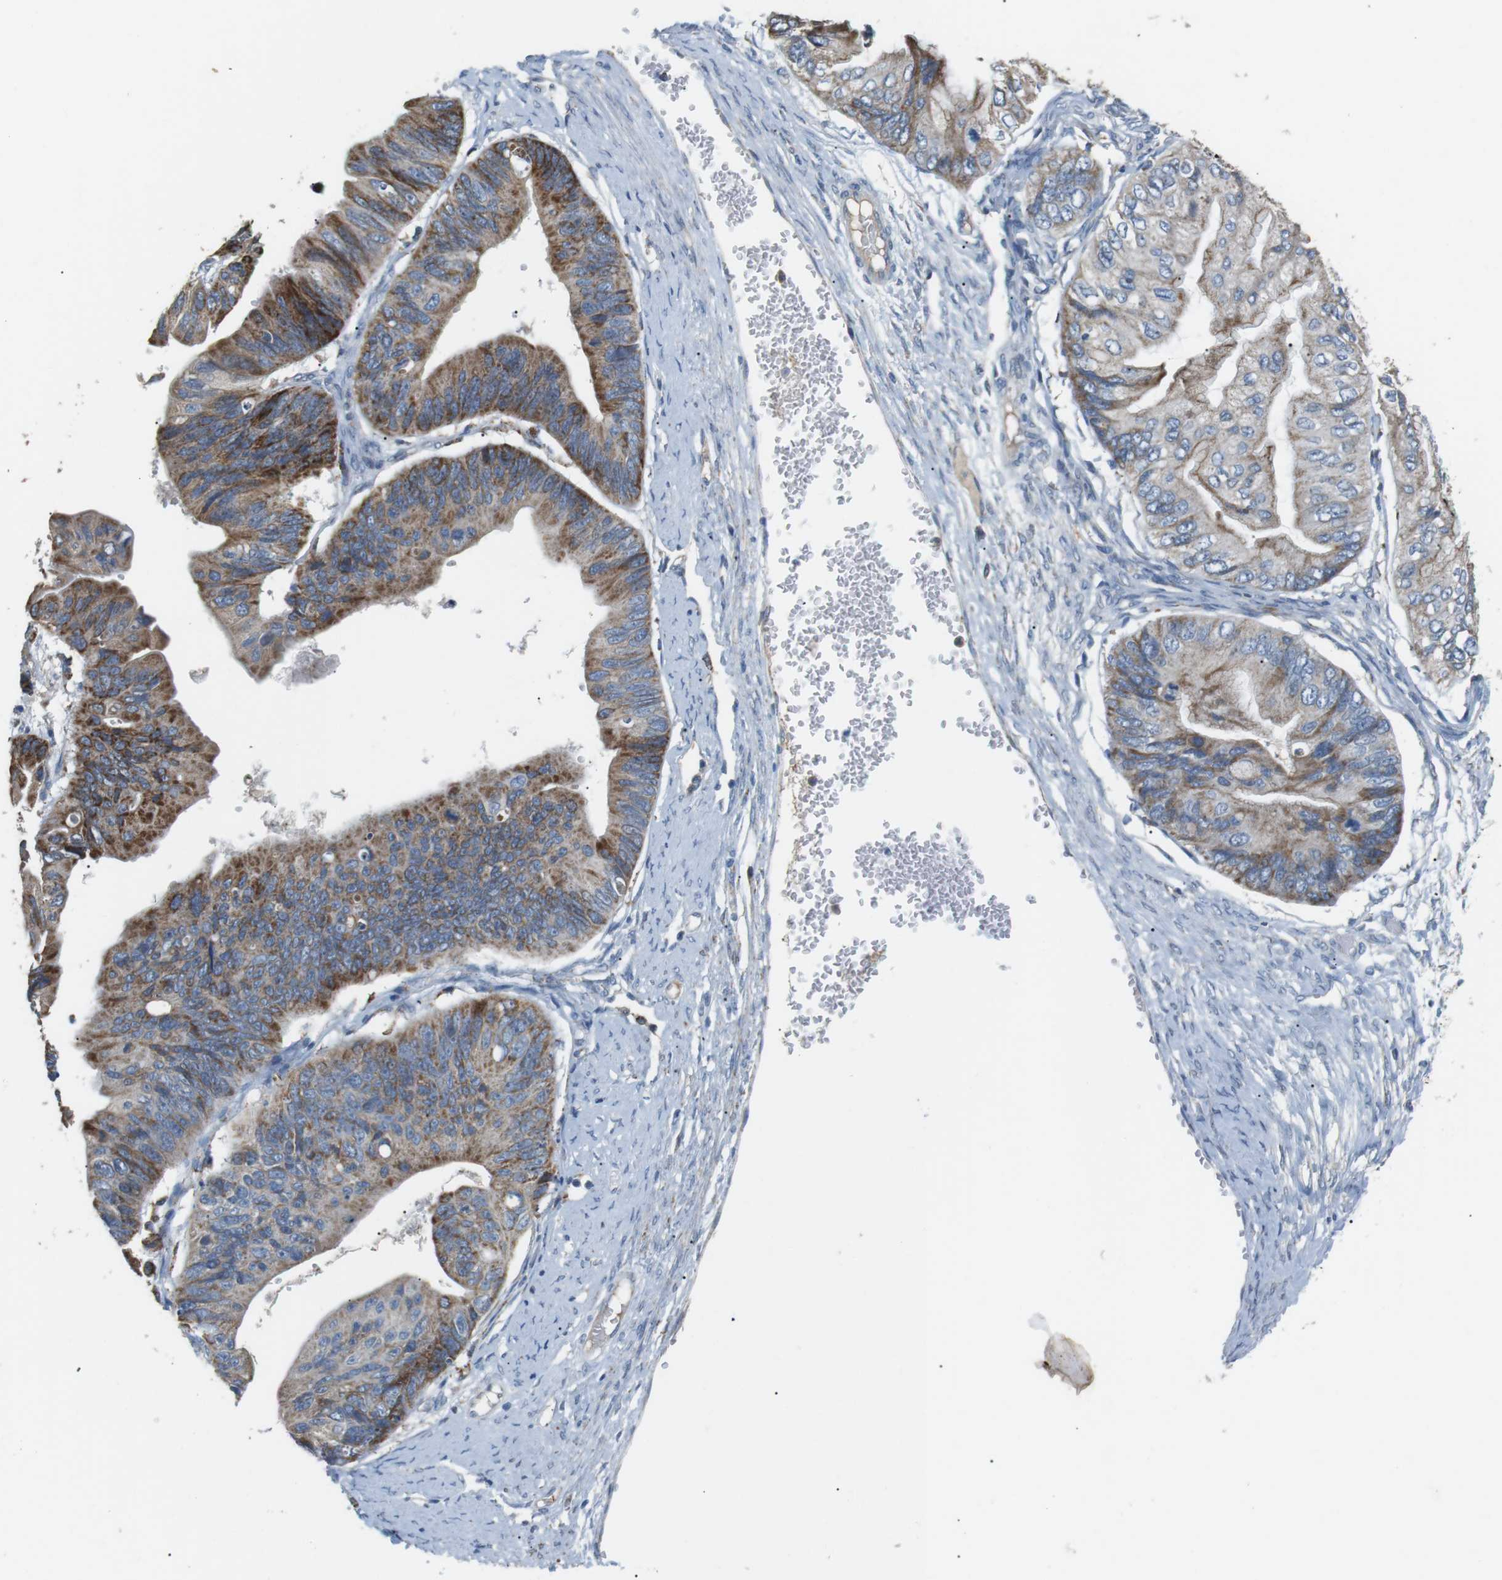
{"staining": {"intensity": "moderate", "quantity": ">75%", "location": "cytoplasmic/membranous"}, "tissue": "ovarian cancer", "cell_type": "Tumor cells", "image_type": "cancer", "snomed": [{"axis": "morphology", "description": "Cystadenocarcinoma, mucinous, NOS"}, {"axis": "topography", "description": "Ovary"}], "caption": "Ovarian mucinous cystadenocarcinoma stained with DAB immunohistochemistry (IHC) displays medium levels of moderate cytoplasmic/membranous expression in approximately >75% of tumor cells.", "gene": "CD300E", "patient": {"sex": "female", "age": 61}}